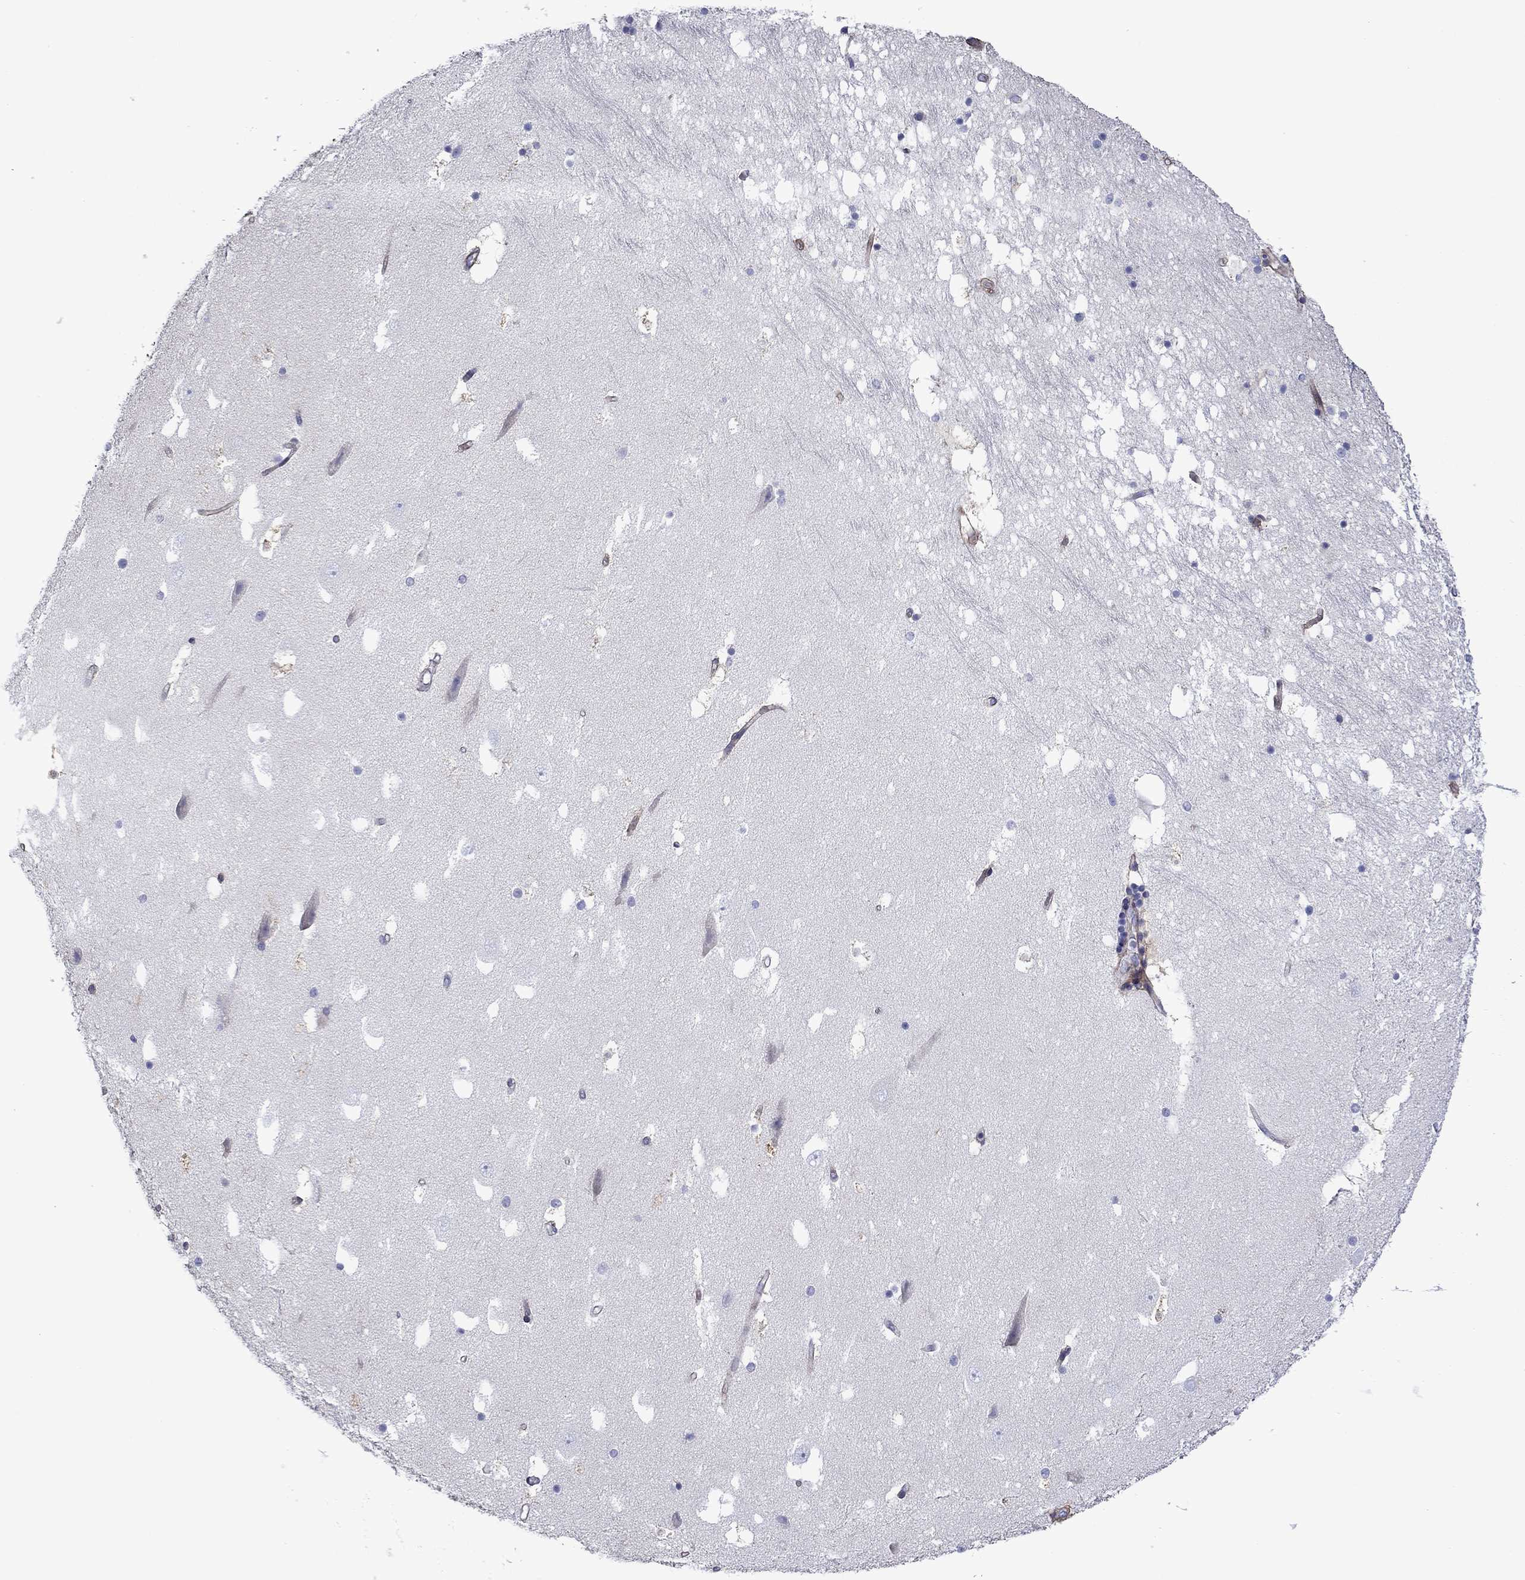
{"staining": {"intensity": "negative", "quantity": "none", "location": "none"}, "tissue": "hippocampus", "cell_type": "Glial cells", "image_type": "normal", "snomed": [{"axis": "morphology", "description": "Normal tissue, NOS"}, {"axis": "topography", "description": "Hippocampus"}], "caption": "An immunohistochemistry image of unremarkable hippocampus is shown. There is no staining in glial cells of hippocampus. (DAB (3,3'-diaminobenzidine) immunohistochemistry (IHC) with hematoxylin counter stain).", "gene": "HSPG2", "patient": {"sex": "male", "age": 51}}